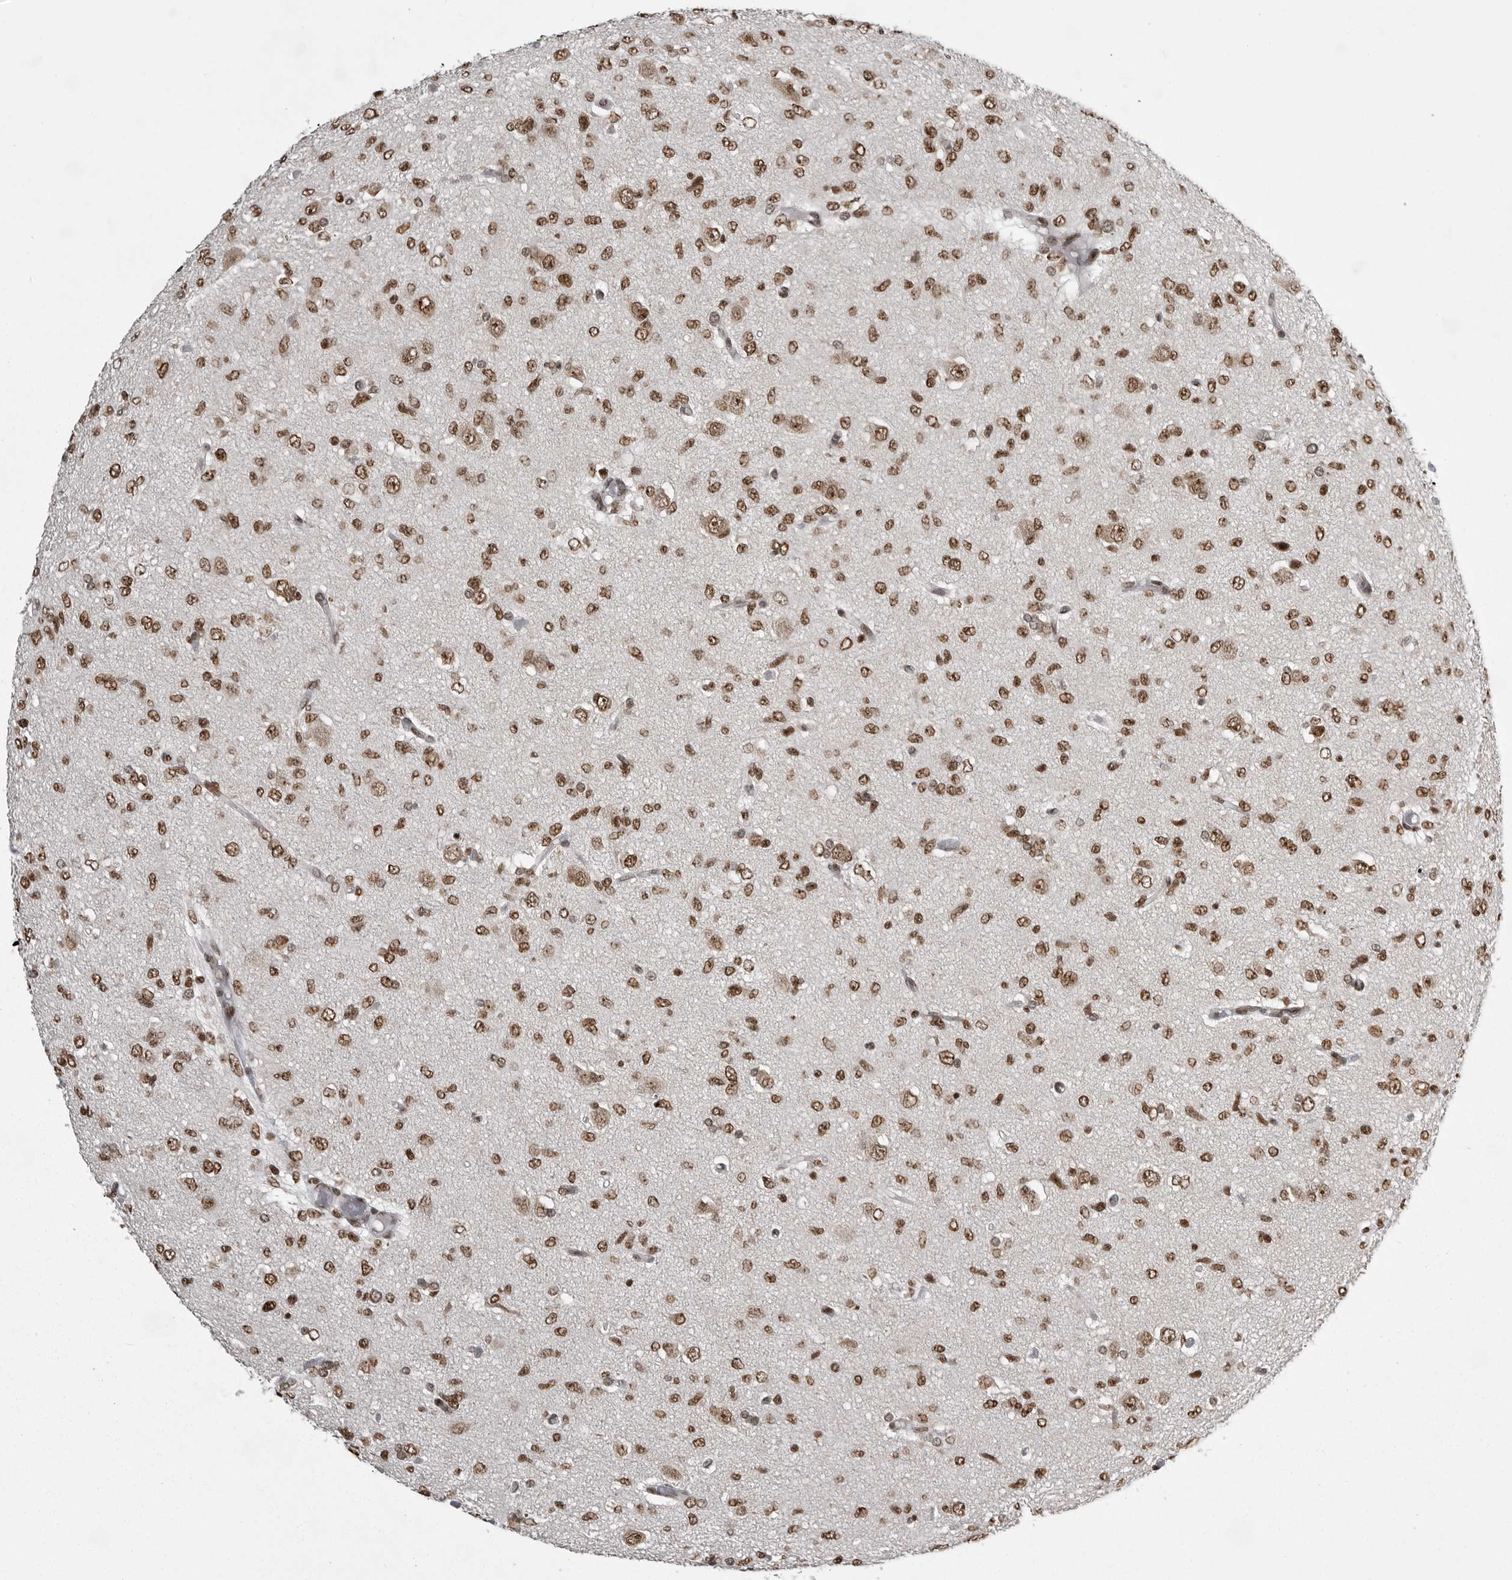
{"staining": {"intensity": "moderate", "quantity": ">75%", "location": "nuclear"}, "tissue": "glioma", "cell_type": "Tumor cells", "image_type": "cancer", "snomed": [{"axis": "morphology", "description": "Glioma, malignant, High grade"}, {"axis": "topography", "description": "Brain"}], "caption": "Immunohistochemical staining of glioma shows medium levels of moderate nuclear protein staining in about >75% of tumor cells. (DAB IHC, brown staining for protein, blue staining for nuclei).", "gene": "YAF2", "patient": {"sex": "female", "age": 59}}